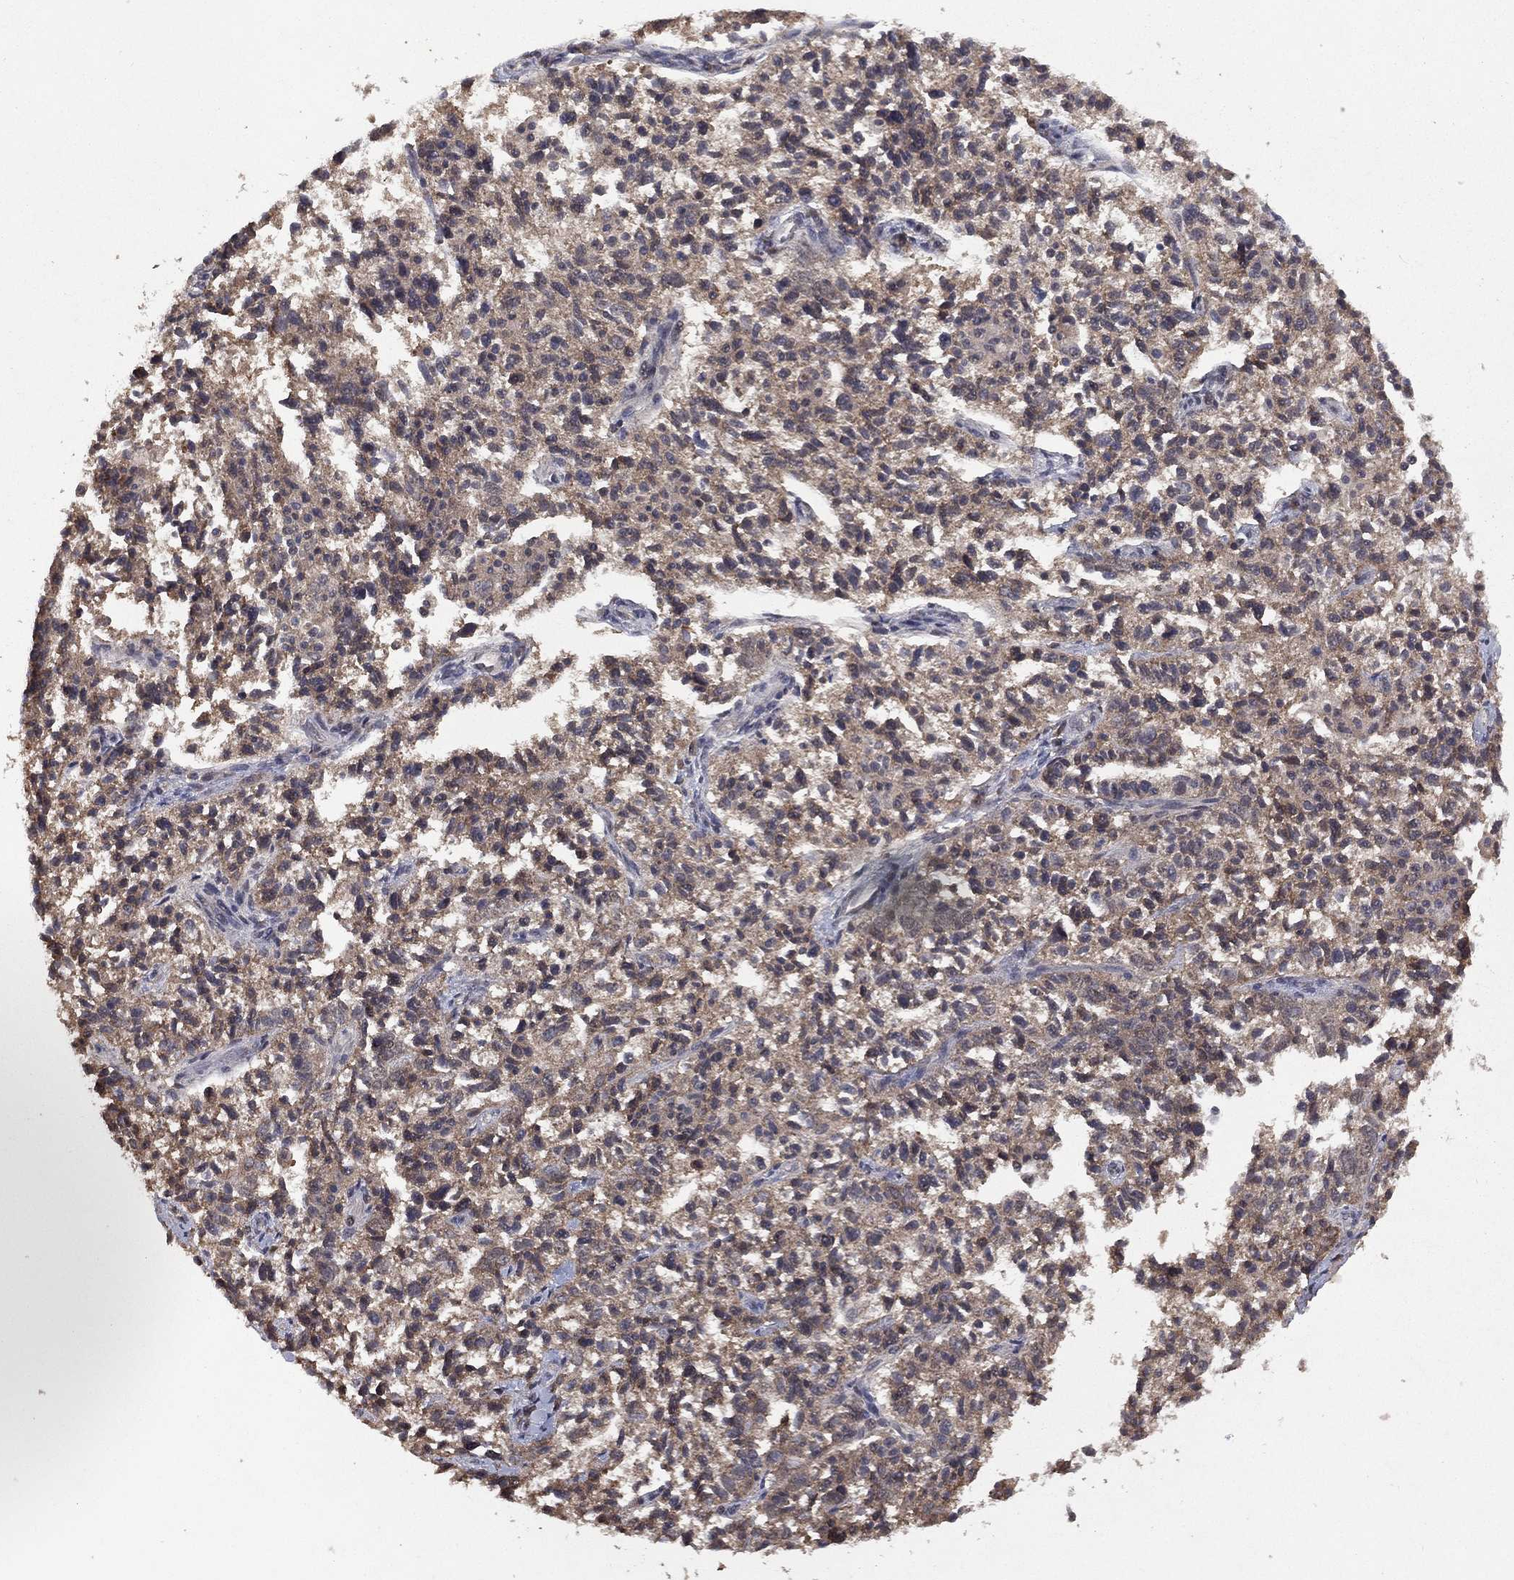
{"staining": {"intensity": "weak", "quantity": "<25%", "location": "cytoplasmic/membranous"}, "tissue": "ovarian cancer", "cell_type": "Tumor cells", "image_type": "cancer", "snomed": [{"axis": "morphology", "description": "Cystadenocarcinoma, serous, NOS"}, {"axis": "topography", "description": "Ovary"}], "caption": "A photomicrograph of human serous cystadenocarcinoma (ovarian) is negative for staining in tumor cells. The staining is performed using DAB (3,3'-diaminobenzidine) brown chromogen with nuclei counter-stained in using hematoxylin.", "gene": "NELFCD", "patient": {"sex": "female", "age": 71}}